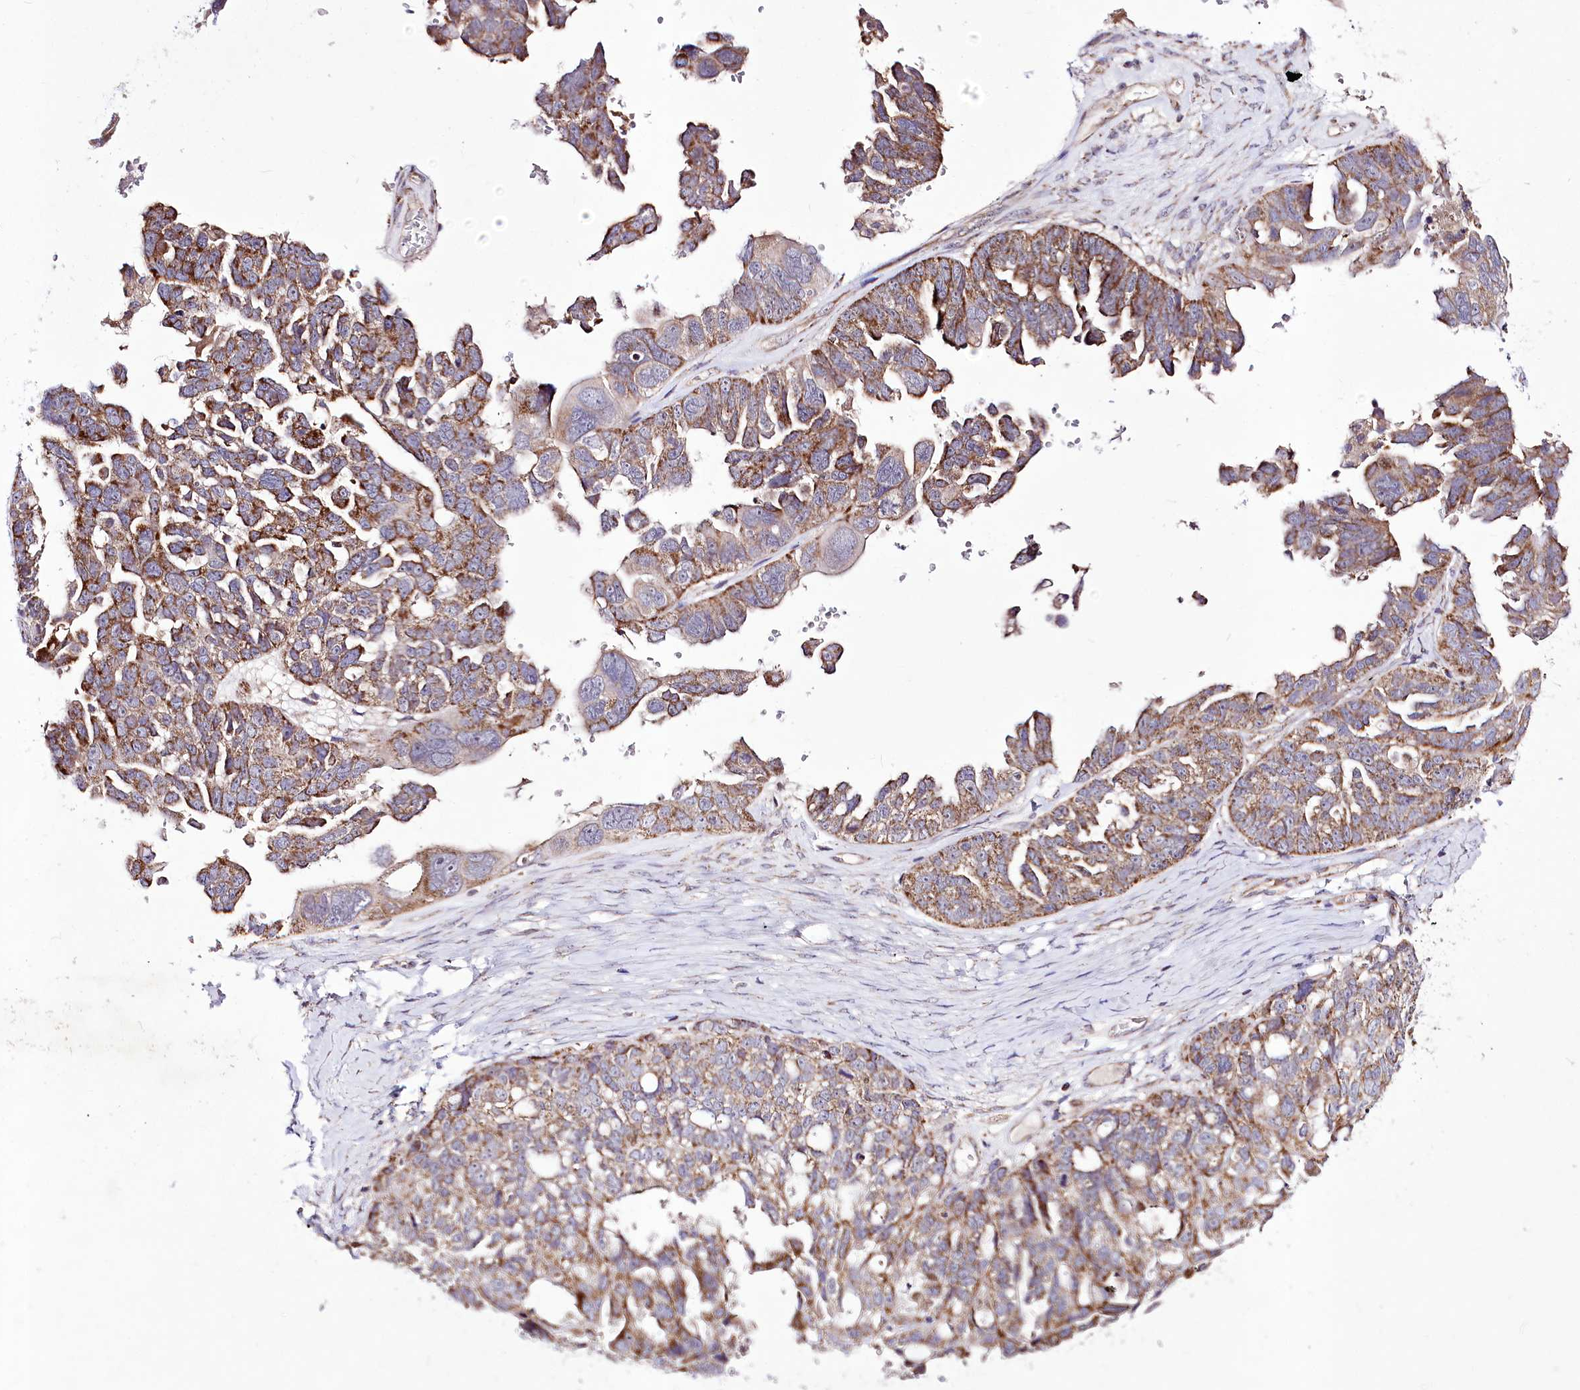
{"staining": {"intensity": "moderate", "quantity": ">75%", "location": "cytoplasmic/membranous"}, "tissue": "ovarian cancer", "cell_type": "Tumor cells", "image_type": "cancer", "snomed": [{"axis": "morphology", "description": "Cystadenocarcinoma, serous, NOS"}, {"axis": "topography", "description": "Ovary"}], "caption": "Tumor cells show moderate cytoplasmic/membranous expression in approximately >75% of cells in ovarian cancer (serous cystadenocarcinoma).", "gene": "ATE1", "patient": {"sex": "female", "age": 79}}